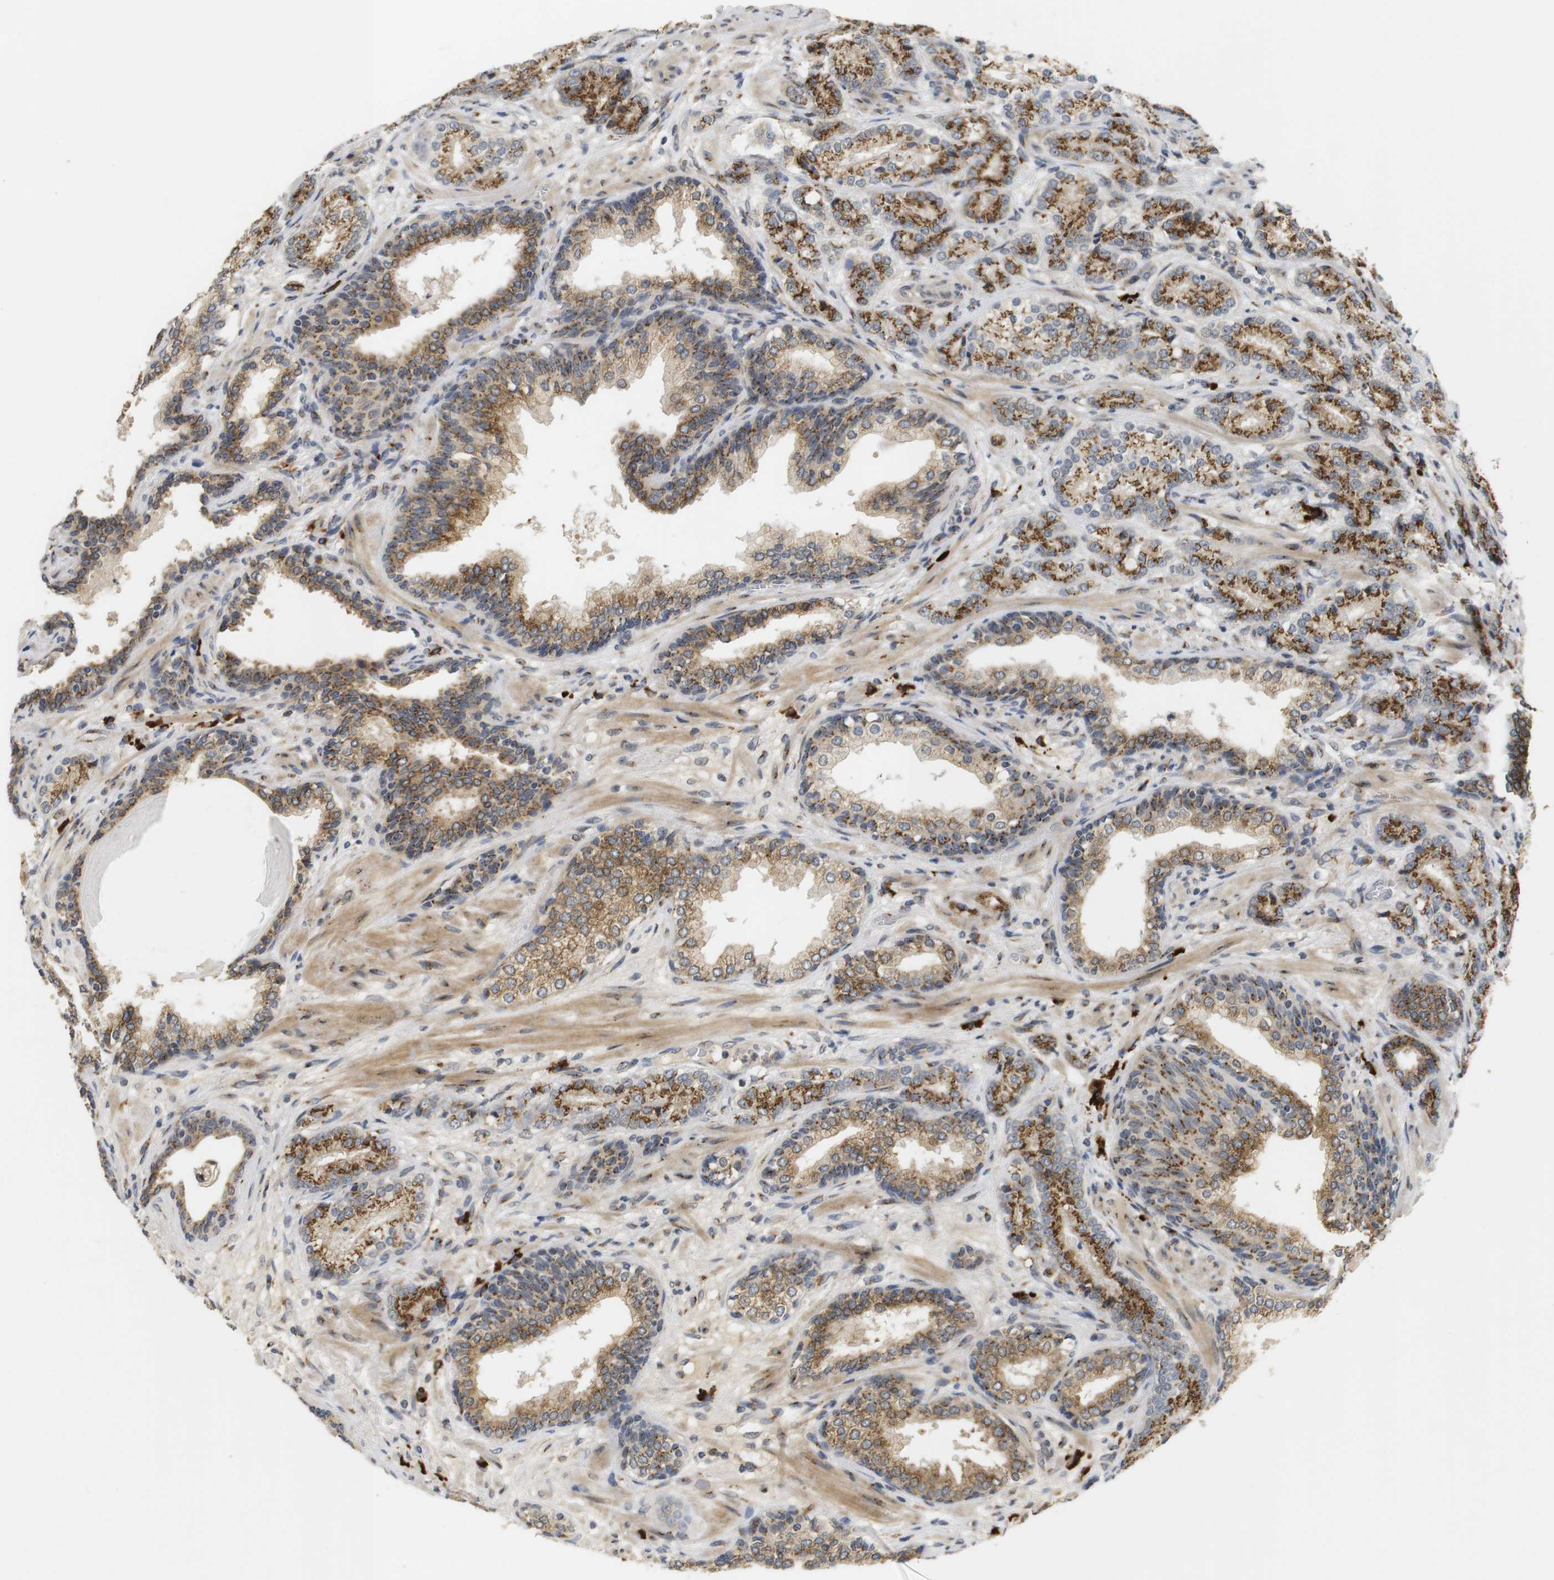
{"staining": {"intensity": "moderate", "quantity": ">75%", "location": "cytoplasmic/membranous"}, "tissue": "prostate cancer", "cell_type": "Tumor cells", "image_type": "cancer", "snomed": [{"axis": "morphology", "description": "Adenocarcinoma, High grade"}, {"axis": "topography", "description": "Prostate"}], "caption": "There is medium levels of moderate cytoplasmic/membranous expression in tumor cells of prostate cancer (high-grade adenocarcinoma), as demonstrated by immunohistochemical staining (brown color).", "gene": "ZFPL1", "patient": {"sex": "male", "age": 61}}